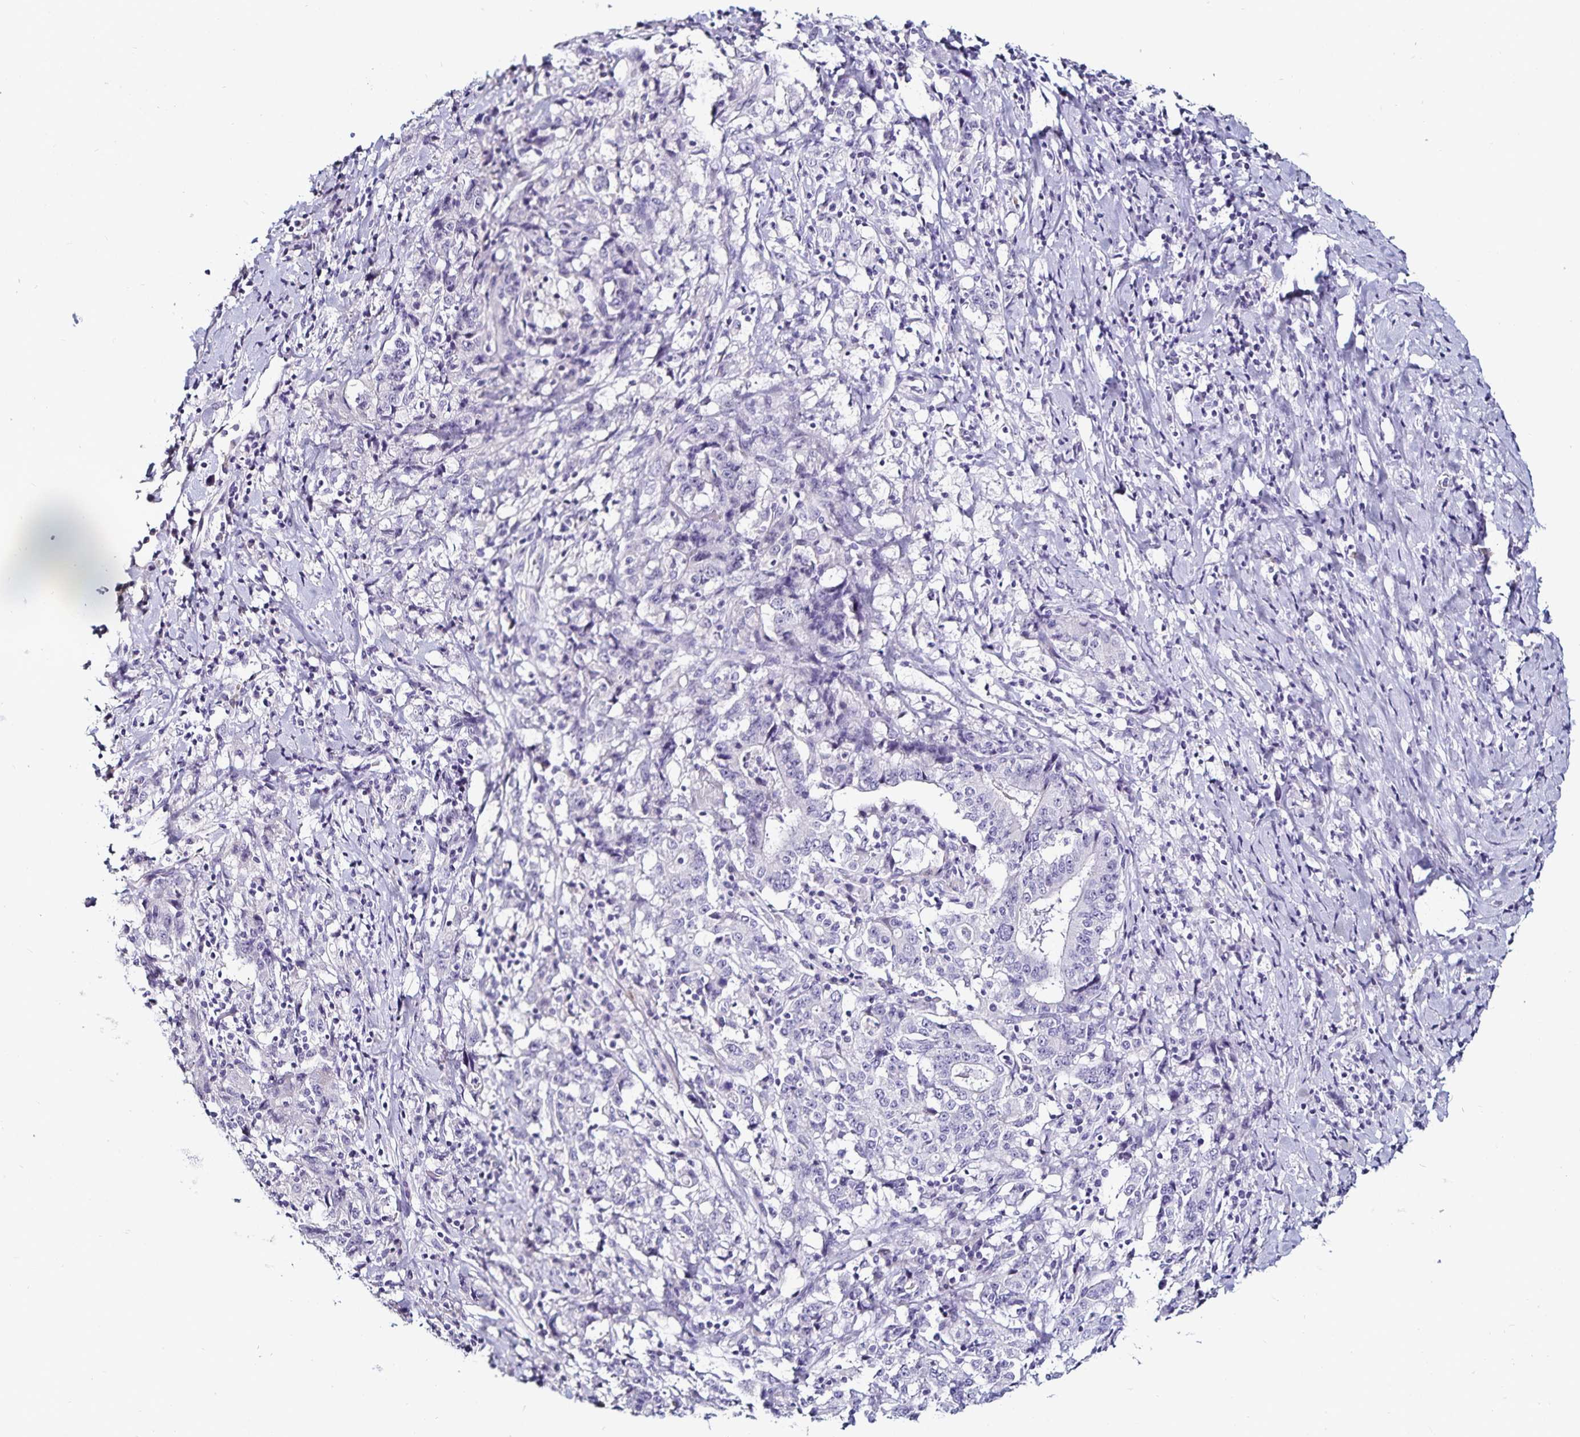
{"staining": {"intensity": "negative", "quantity": "none", "location": "none"}, "tissue": "stomach cancer", "cell_type": "Tumor cells", "image_type": "cancer", "snomed": [{"axis": "morphology", "description": "Normal tissue, NOS"}, {"axis": "morphology", "description": "Adenocarcinoma, NOS"}, {"axis": "topography", "description": "Stomach, upper"}, {"axis": "topography", "description": "Stomach"}], "caption": "IHC photomicrograph of adenocarcinoma (stomach) stained for a protein (brown), which shows no expression in tumor cells. (Brightfield microscopy of DAB IHC at high magnification).", "gene": "TSPAN7", "patient": {"sex": "male", "age": 59}}